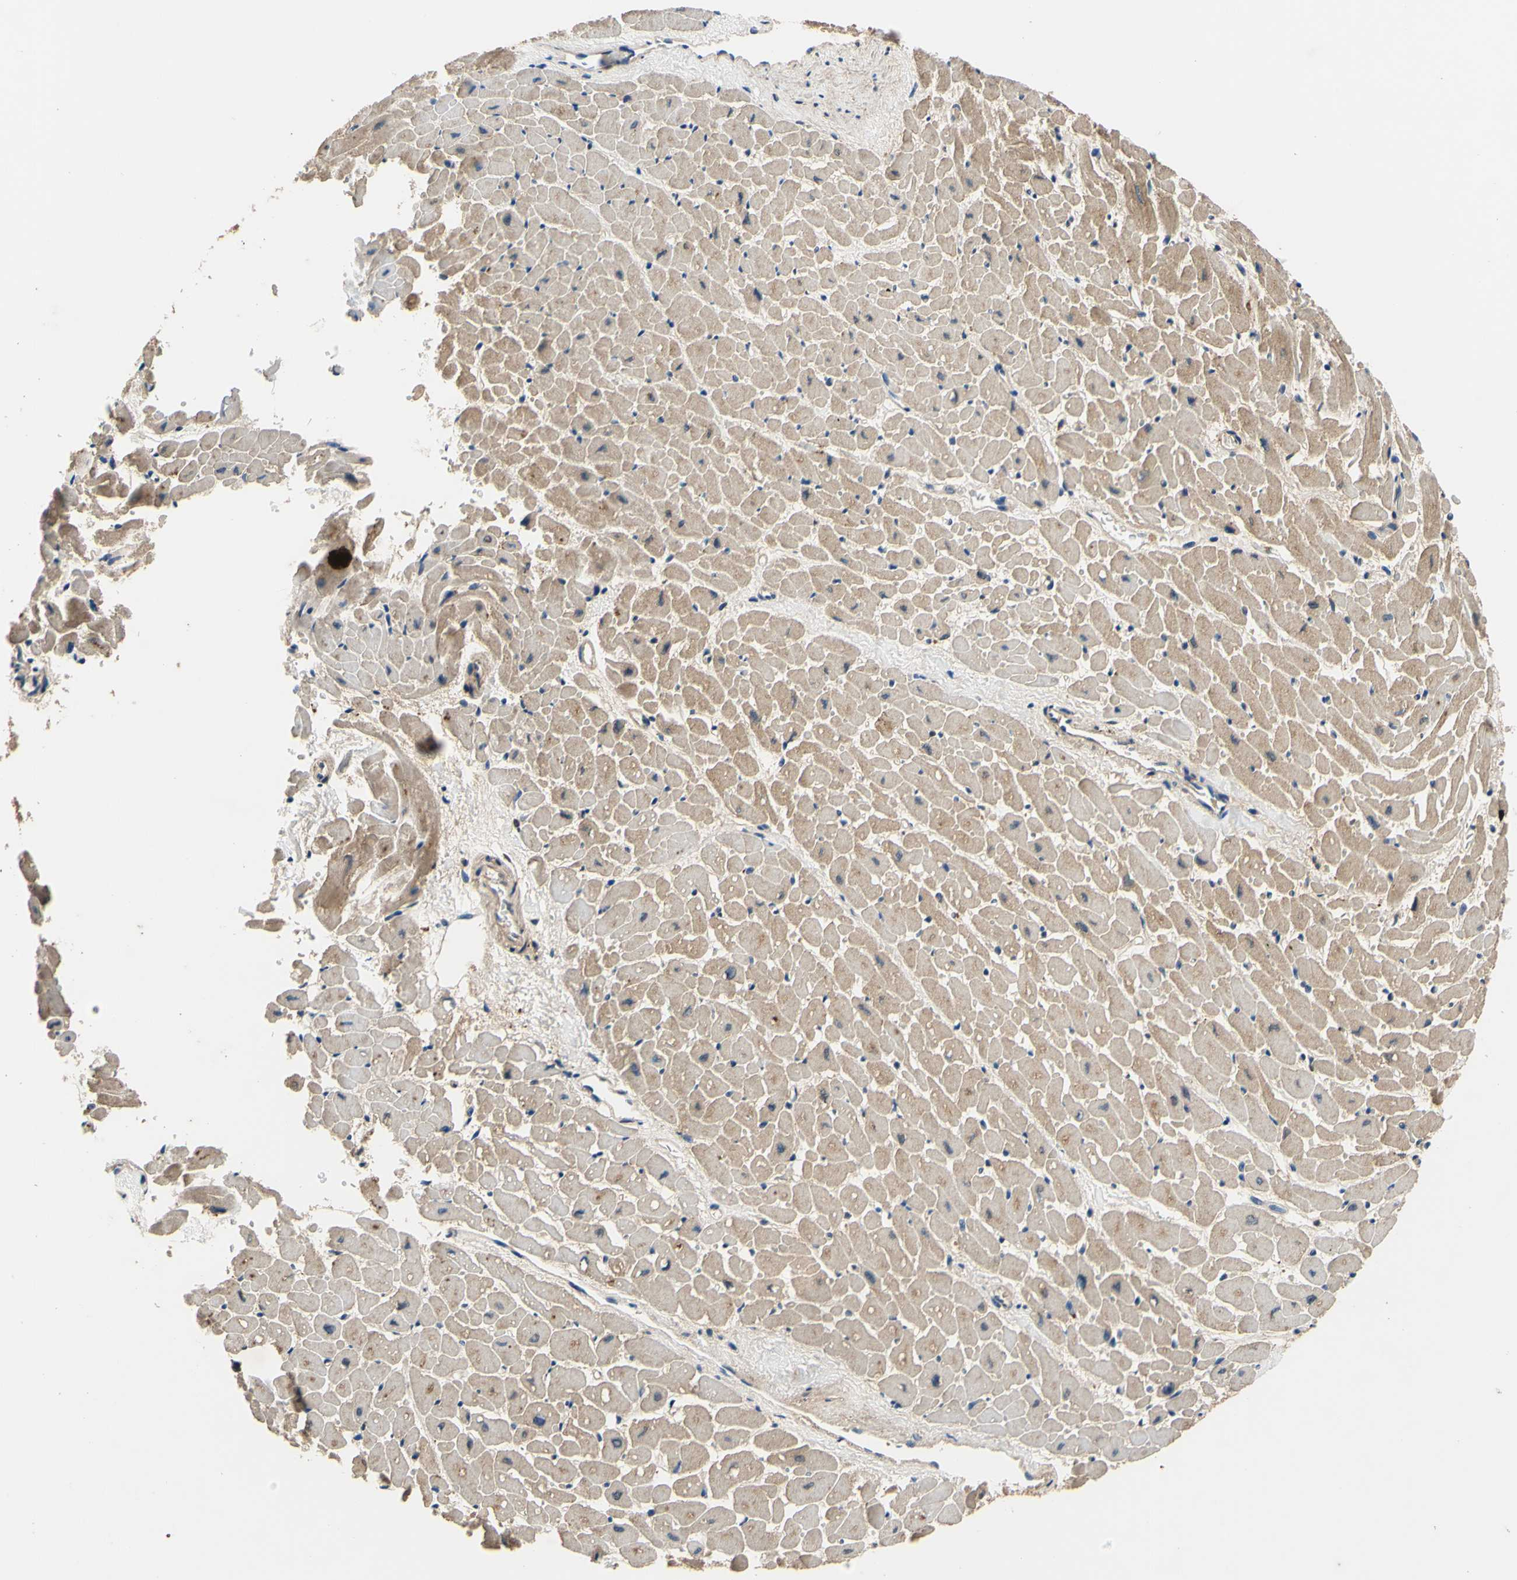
{"staining": {"intensity": "weak", "quantity": "25%-75%", "location": "cytoplasmic/membranous"}, "tissue": "heart muscle", "cell_type": "Cardiomyocytes", "image_type": "normal", "snomed": [{"axis": "morphology", "description": "Normal tissue, NOS"}, {"axis": "topography", "description": "Heart"}], "caption": "The micrograph shows staining of benign heart muscle, revealing weak cytoplasmic/membranous protein staining (brown color) within cardiomyocytes.", "gene": "PLA2G4A", "patient": {"sex": "male", "age": 45}}